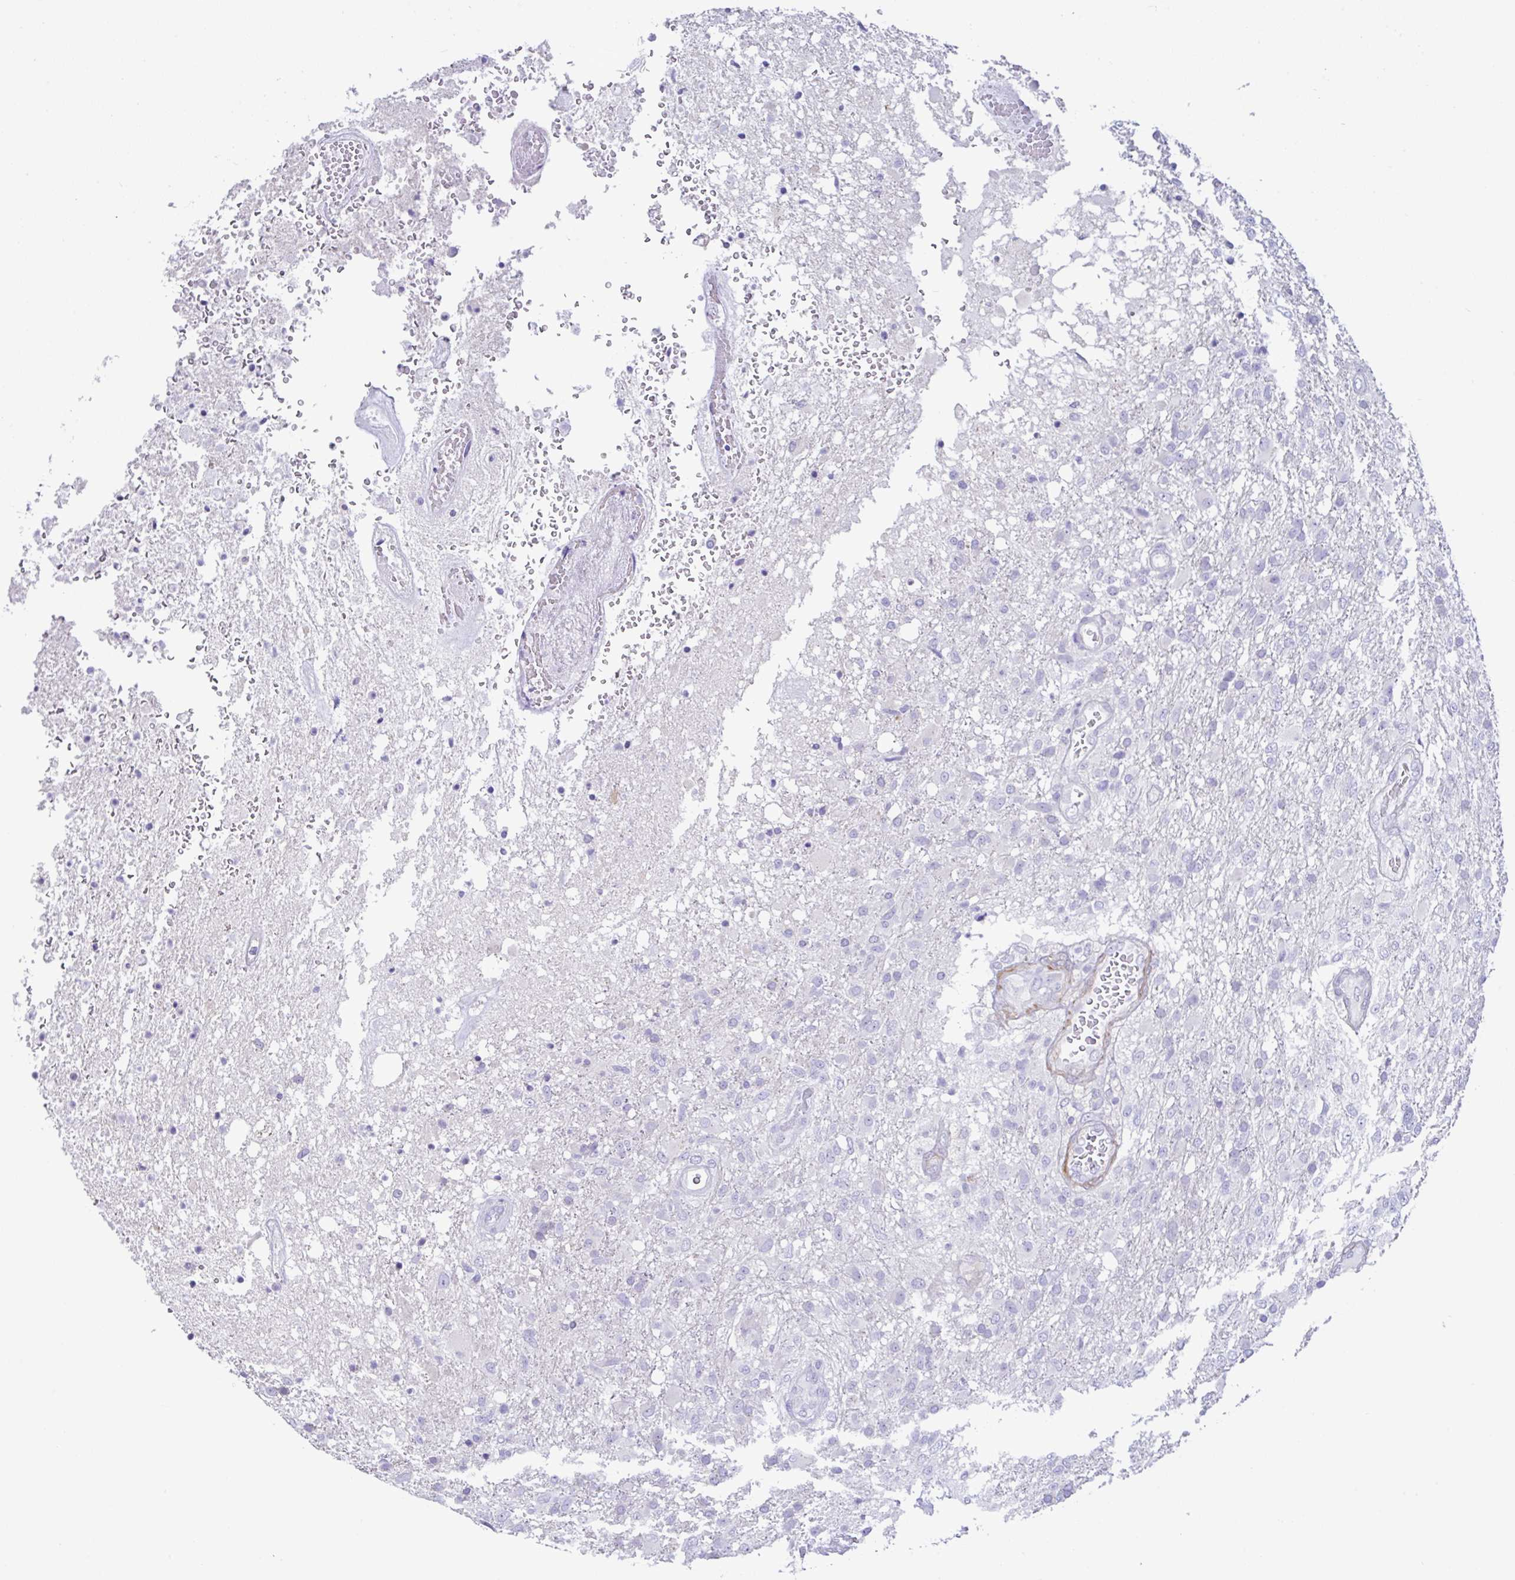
{"staining": {"intensity": "negative", "quantity": "none", "location": "none"}, "tissue": "glioma", "cell_type": "Tumor cells", "image_type": "cancer", "snomed": [{"axis": "morphology", "description": "Glioma, malignant, High grade"}, {"axis": "topography", "description": "Brain"}], "caption": "Micrograph shows no significant protein staining in tumor cells of glioma. (DAB (3,3'-diaminobenzidine) immunohistochemistry, high magnification).", "gene": "MED11", "patient": {"sex": "female", "age": 74}}